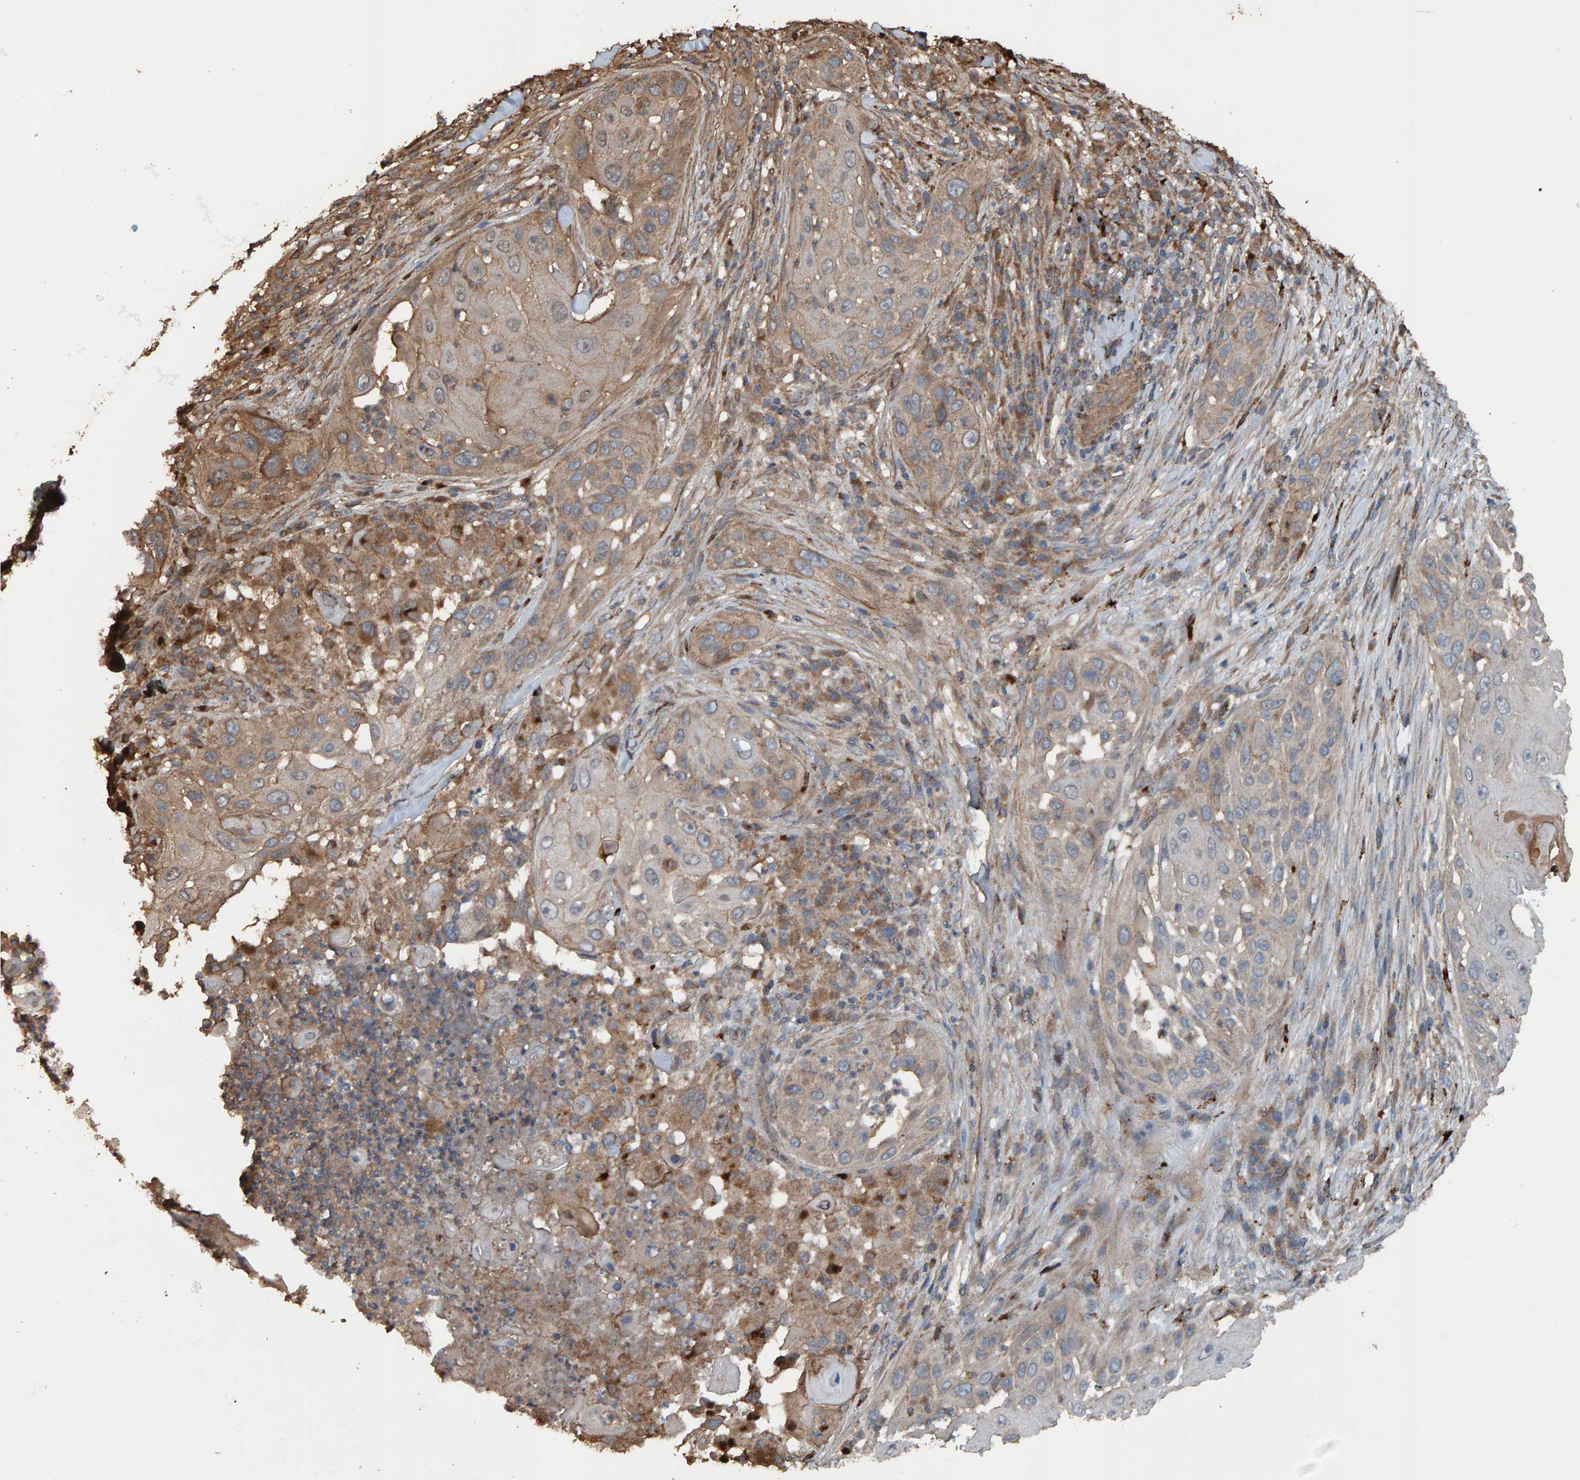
{"staining": {"intensity": "weak", "quantity": ">75%", "location": "cytoplasmic/membranous"}, "tissue": "skin cancer", "cell_type": "Tumor cells", "image_type": "cancer", "snomed": [{"axis": "morphology", "description": "Squamous cell carcinoma, NOS"}, {"axis": "topography", "description": "Skin"}], "caption": "The immunohistochemical stain shows weak cytoplasmic/membranous expression in tumor cells of skin cancer tissue.", "gene": "DUS1L", "patient": {"sex": "female", "age": 44}}